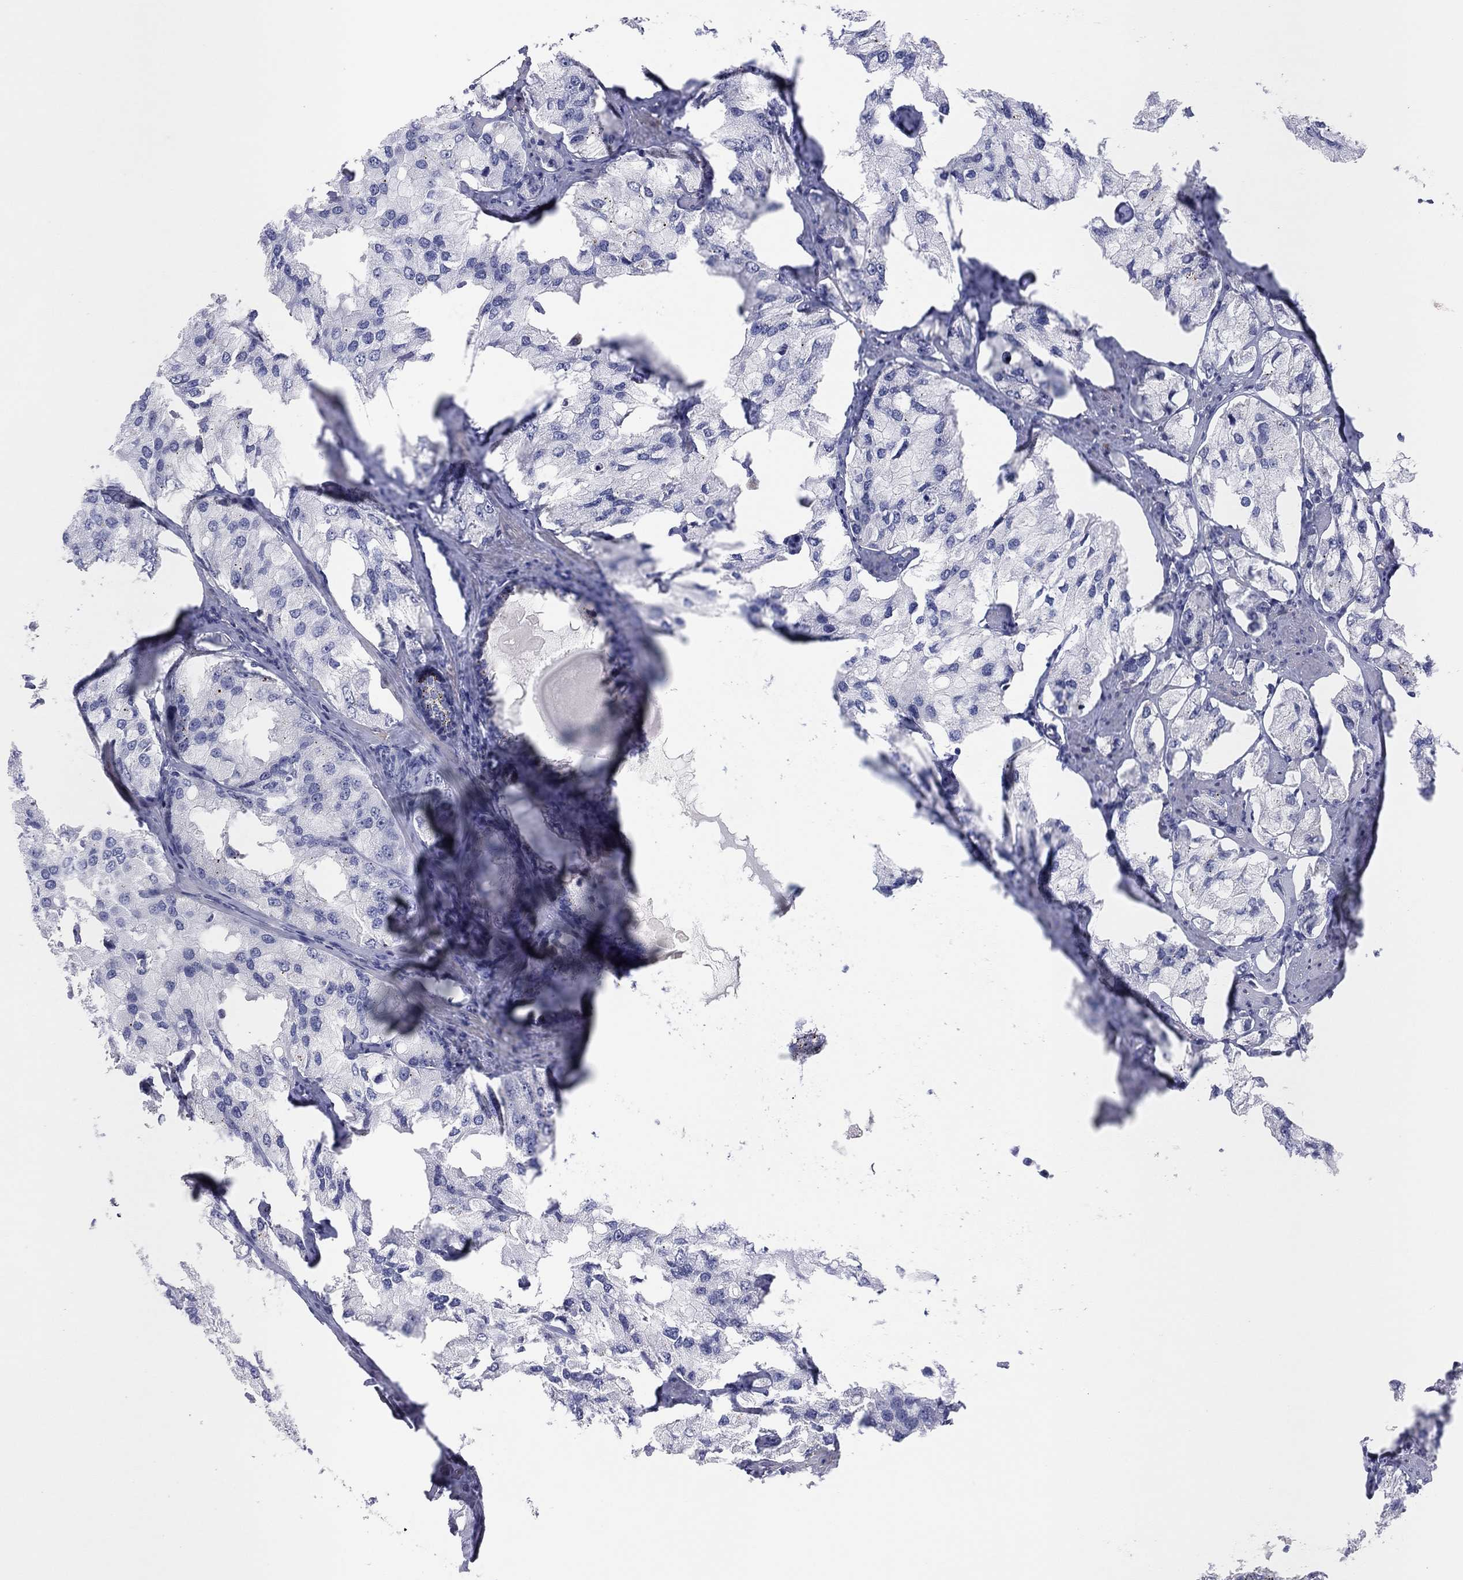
{"staining": {"intensity": "strong", "quantity": "<25%", "location": "cytoplasmic/membranous"}, "tissue": "prostate cancer", "cell_type": "Tumor cells", "image_type": "cancer", "snomed": [{"axis": "morphology", "description": "Adenocarcinoma, NOS"}, {"axis": "topography", "description": "Prostate and seminal vesicle, NOS"}, {"axis": "topography", "description": "Prostate"}], "caption": "Strong cytoplasmic/membranous protein staining is identified in about <25% of tumor cells in prostate adenocarcinoma.", "gene": "CPNE6", "patient": {"sex": "male", "age": 64}}